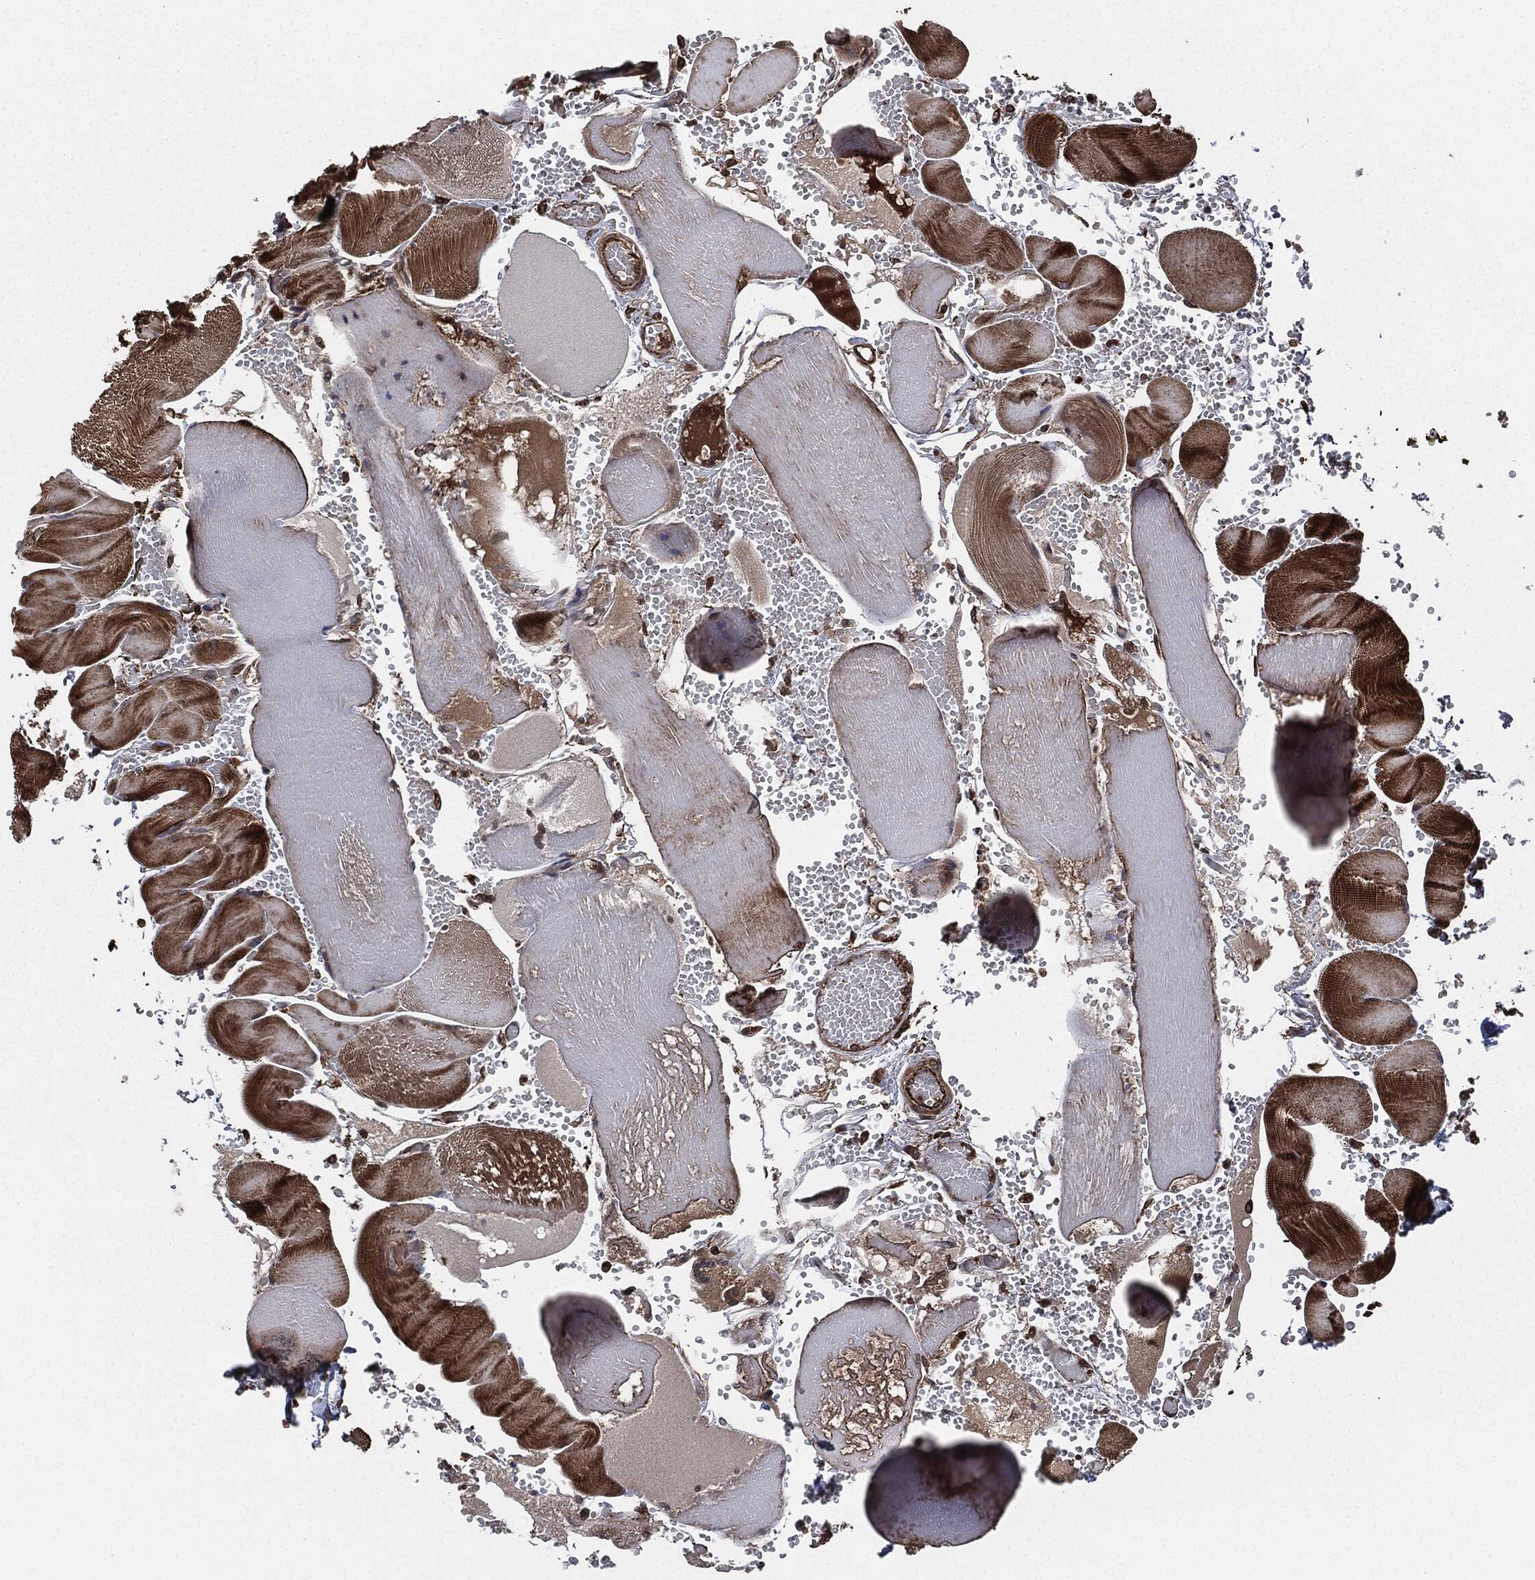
{"staining": {"intensity": "strong", "quantity": "25%-75%", "location": "cytoplasmic/membranous"}, "tissue": "skeletal muscle", "cell_type": "Myocytes", "image_type": "normal", "snomed": [{"axis": "morphology", "description": "Normal tissue, NOS"}, {"axis": "topography", "description": "Skeletal muscle"}], "caption": "Immunohistochemical staining of benign skeletal muscle exhibits strong cytoplasmic/membranous protein positivity in approximately 25%-75% of myocytes. (IHC, brightfield microscopy, high magnification).", "gene": "RAP1GDS1", "patient": {"sex": "male", "age": 56}}